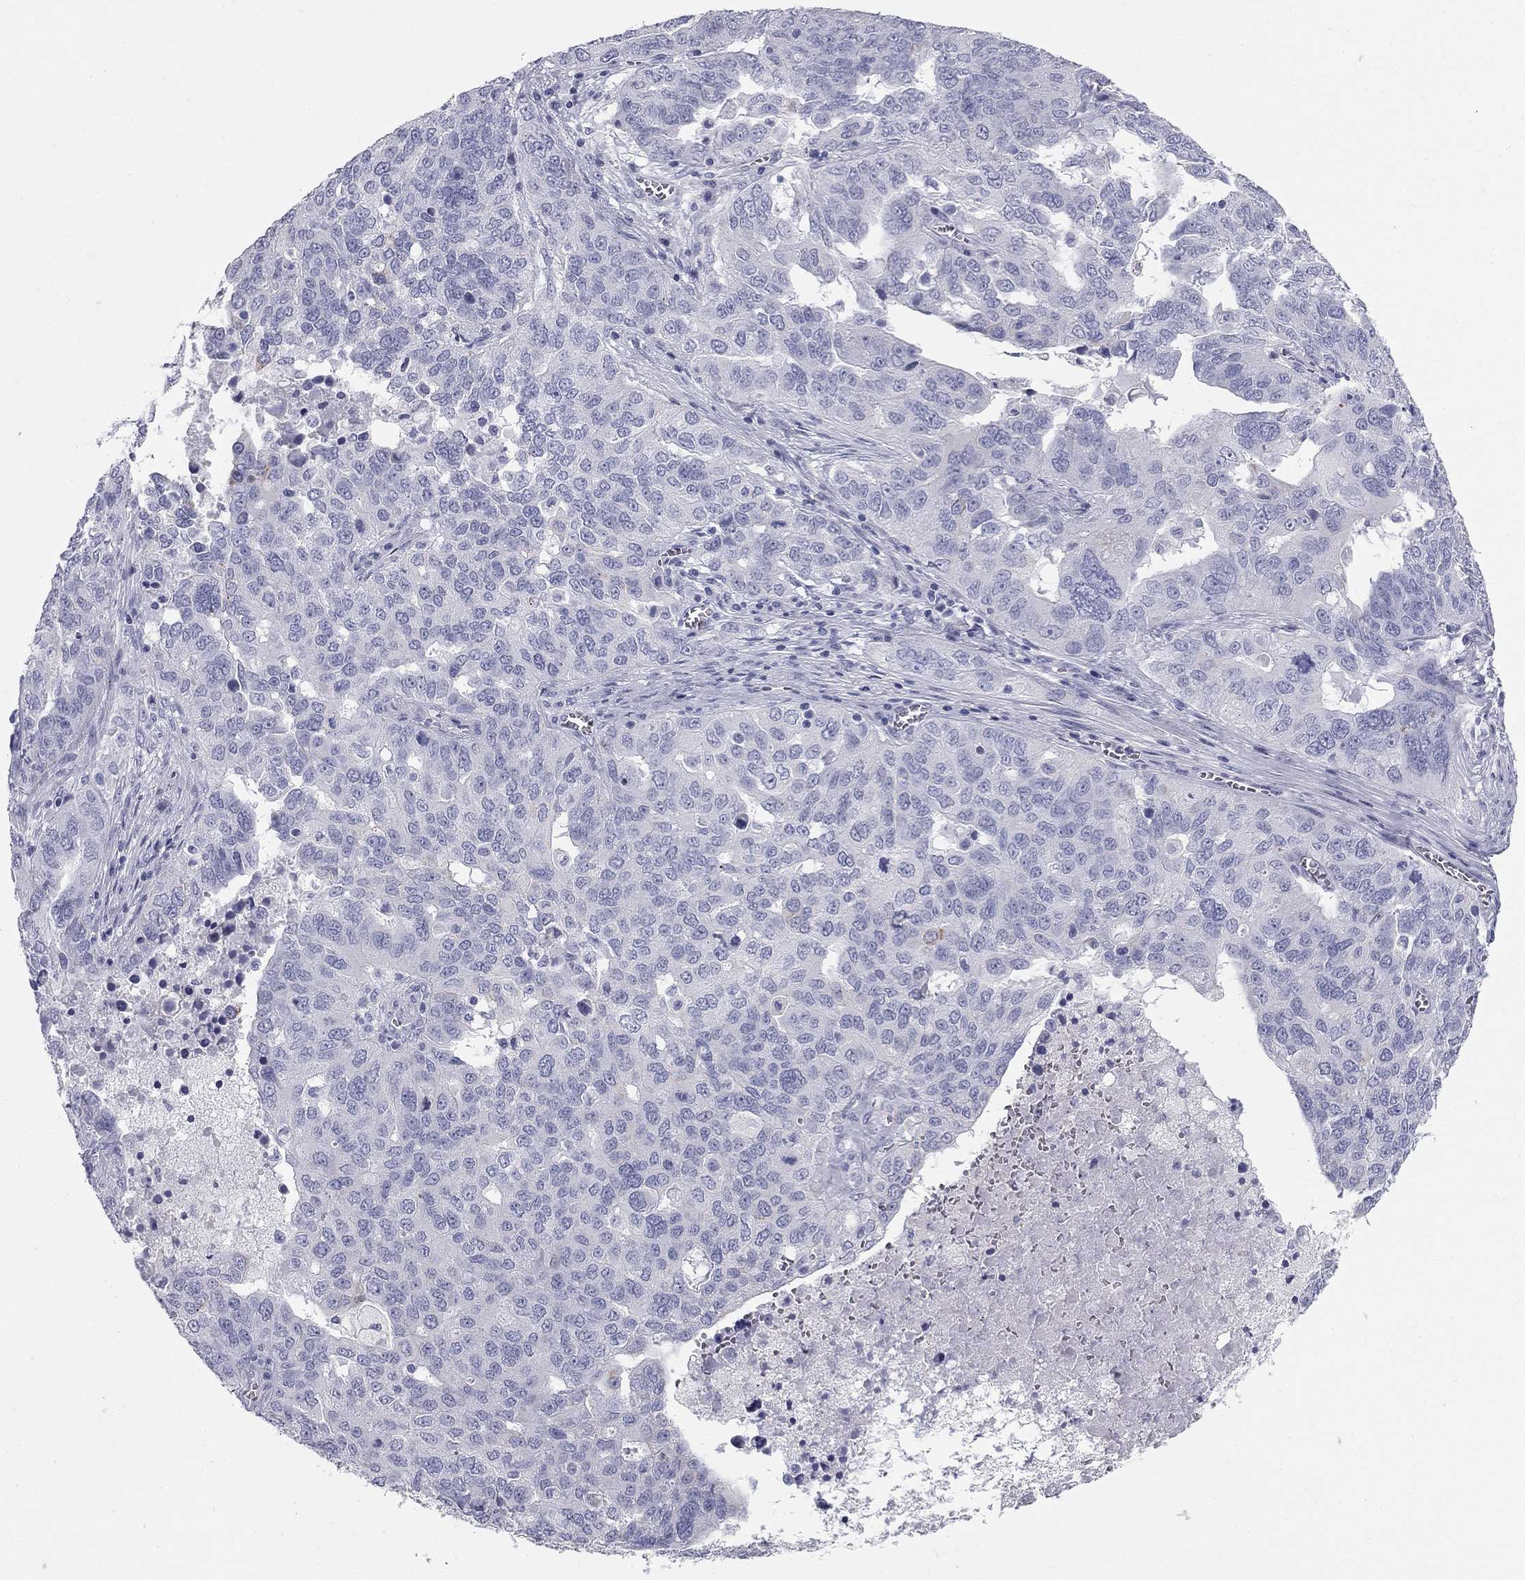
{"staining": {"intensity": "negative", "quantity": "none", "location": "none"}, "tissue": "ovarian cancer", "cell_type": "Tumor cells", "image_type": "cancer", "snomed": [{"axis": "morphology", "description": "Carcinoma, endometroid"}, {"axis": "topography", "description": "Soft tissue"}, {"axis": "topography", "description": "Ovary"}], "caption": "A high-resolution histopathology image shows immunohistochemistry staining of ovarian endometroid carcinoma, which reveals no significant positivity in tumor cells.", "gene": "SULT2B1", "patient": {"sex": "female", "age": 52}}